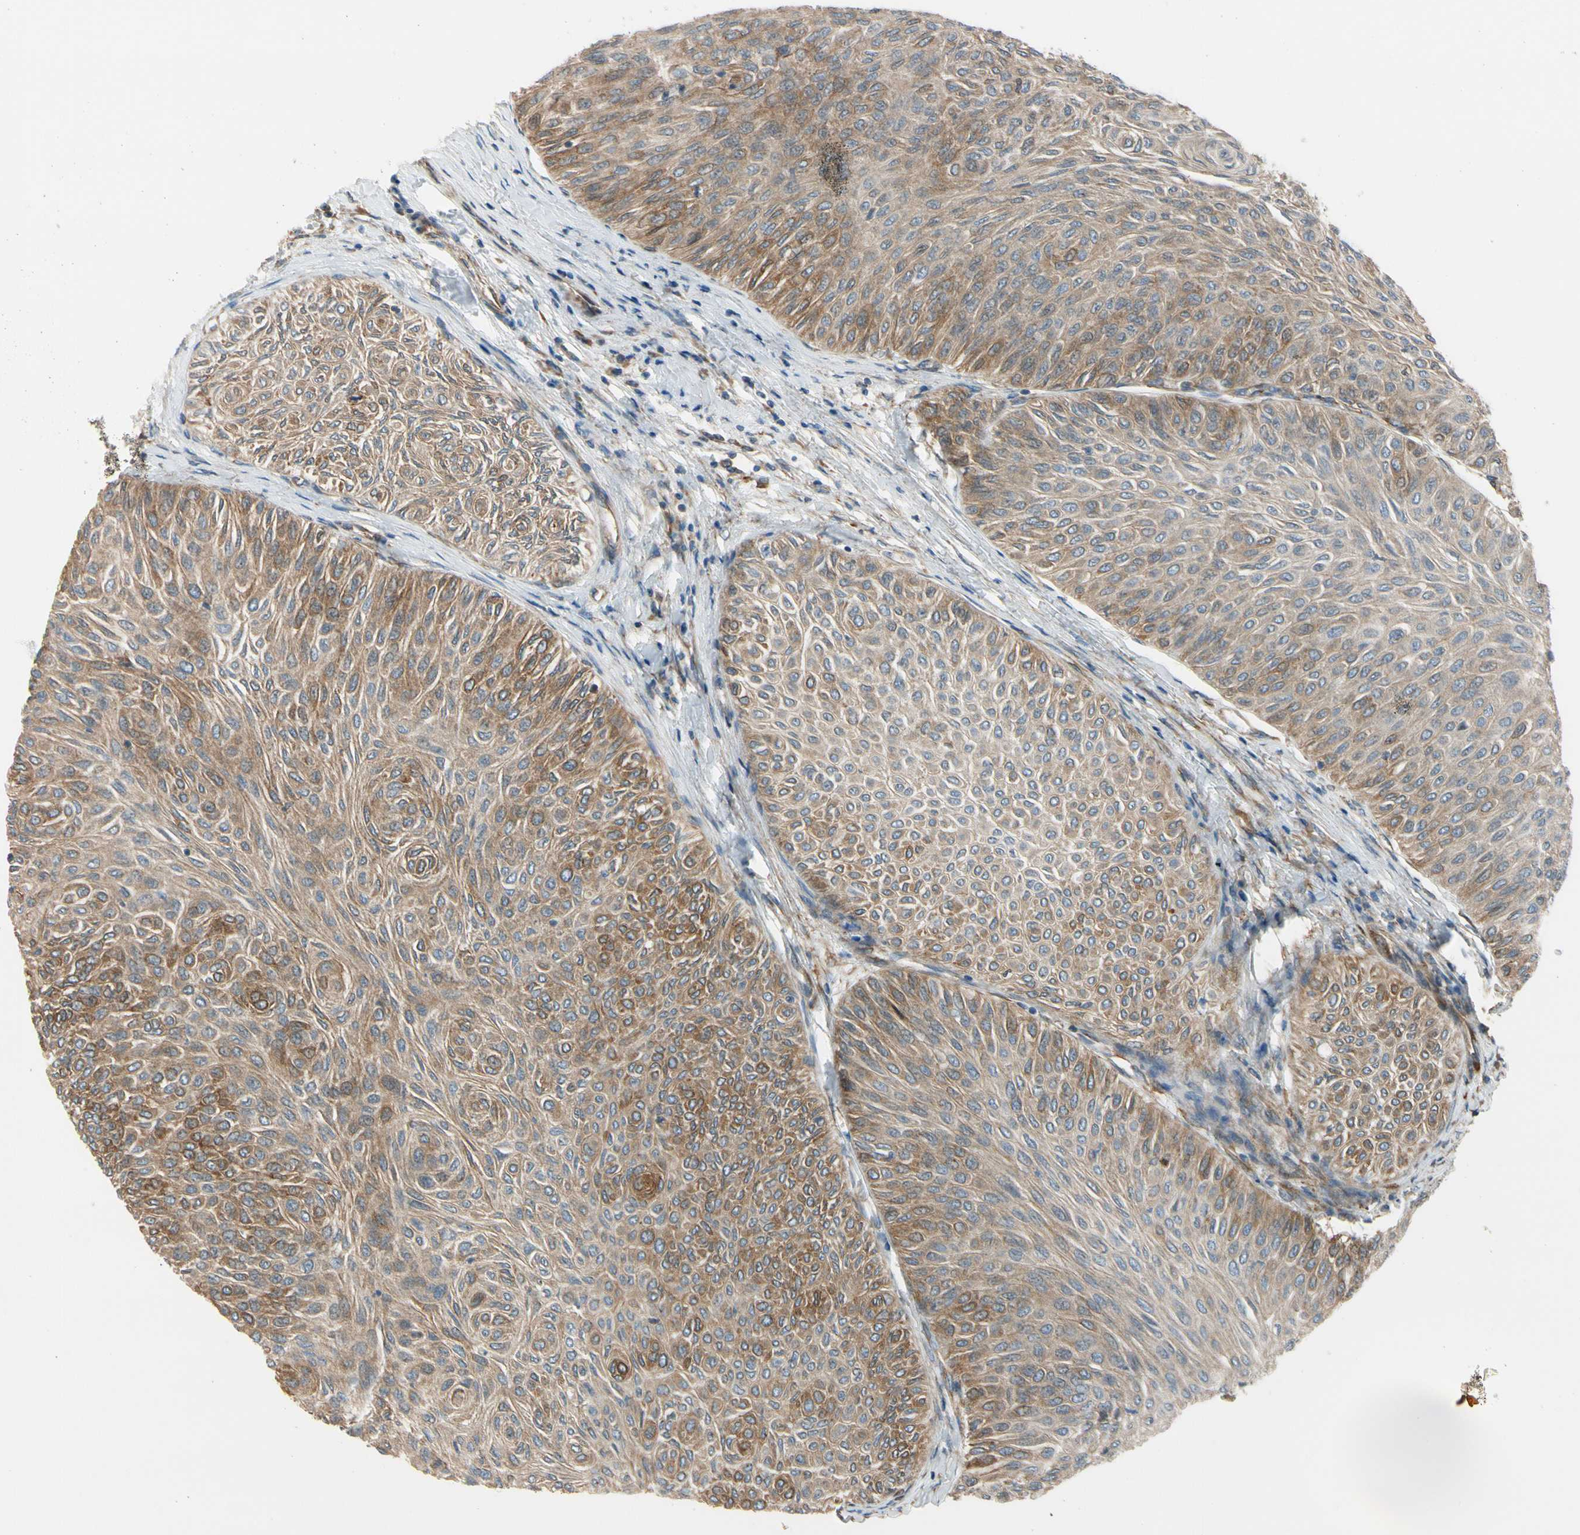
{"staining": {"intensity": "strong", "quantity": ">75%", "location": "cytoplasmic/membranous"}, "tissue": "urothelial cancer", "cell_type": "Tumor cells", "image_type": "cancer", "snomed": [{"axis": "morphology", "description": "Urothelial carcinoma, Low grade"}, {"axis": "topography", "description": "Urinary bladder"}], "caption": "A brown stain shows strong cytoplasmic/membranous positivity of a protein in urothelial cancer tumor cells.", "gene": "CLCC1", "patient": {"sex": "male", "age": 78}}